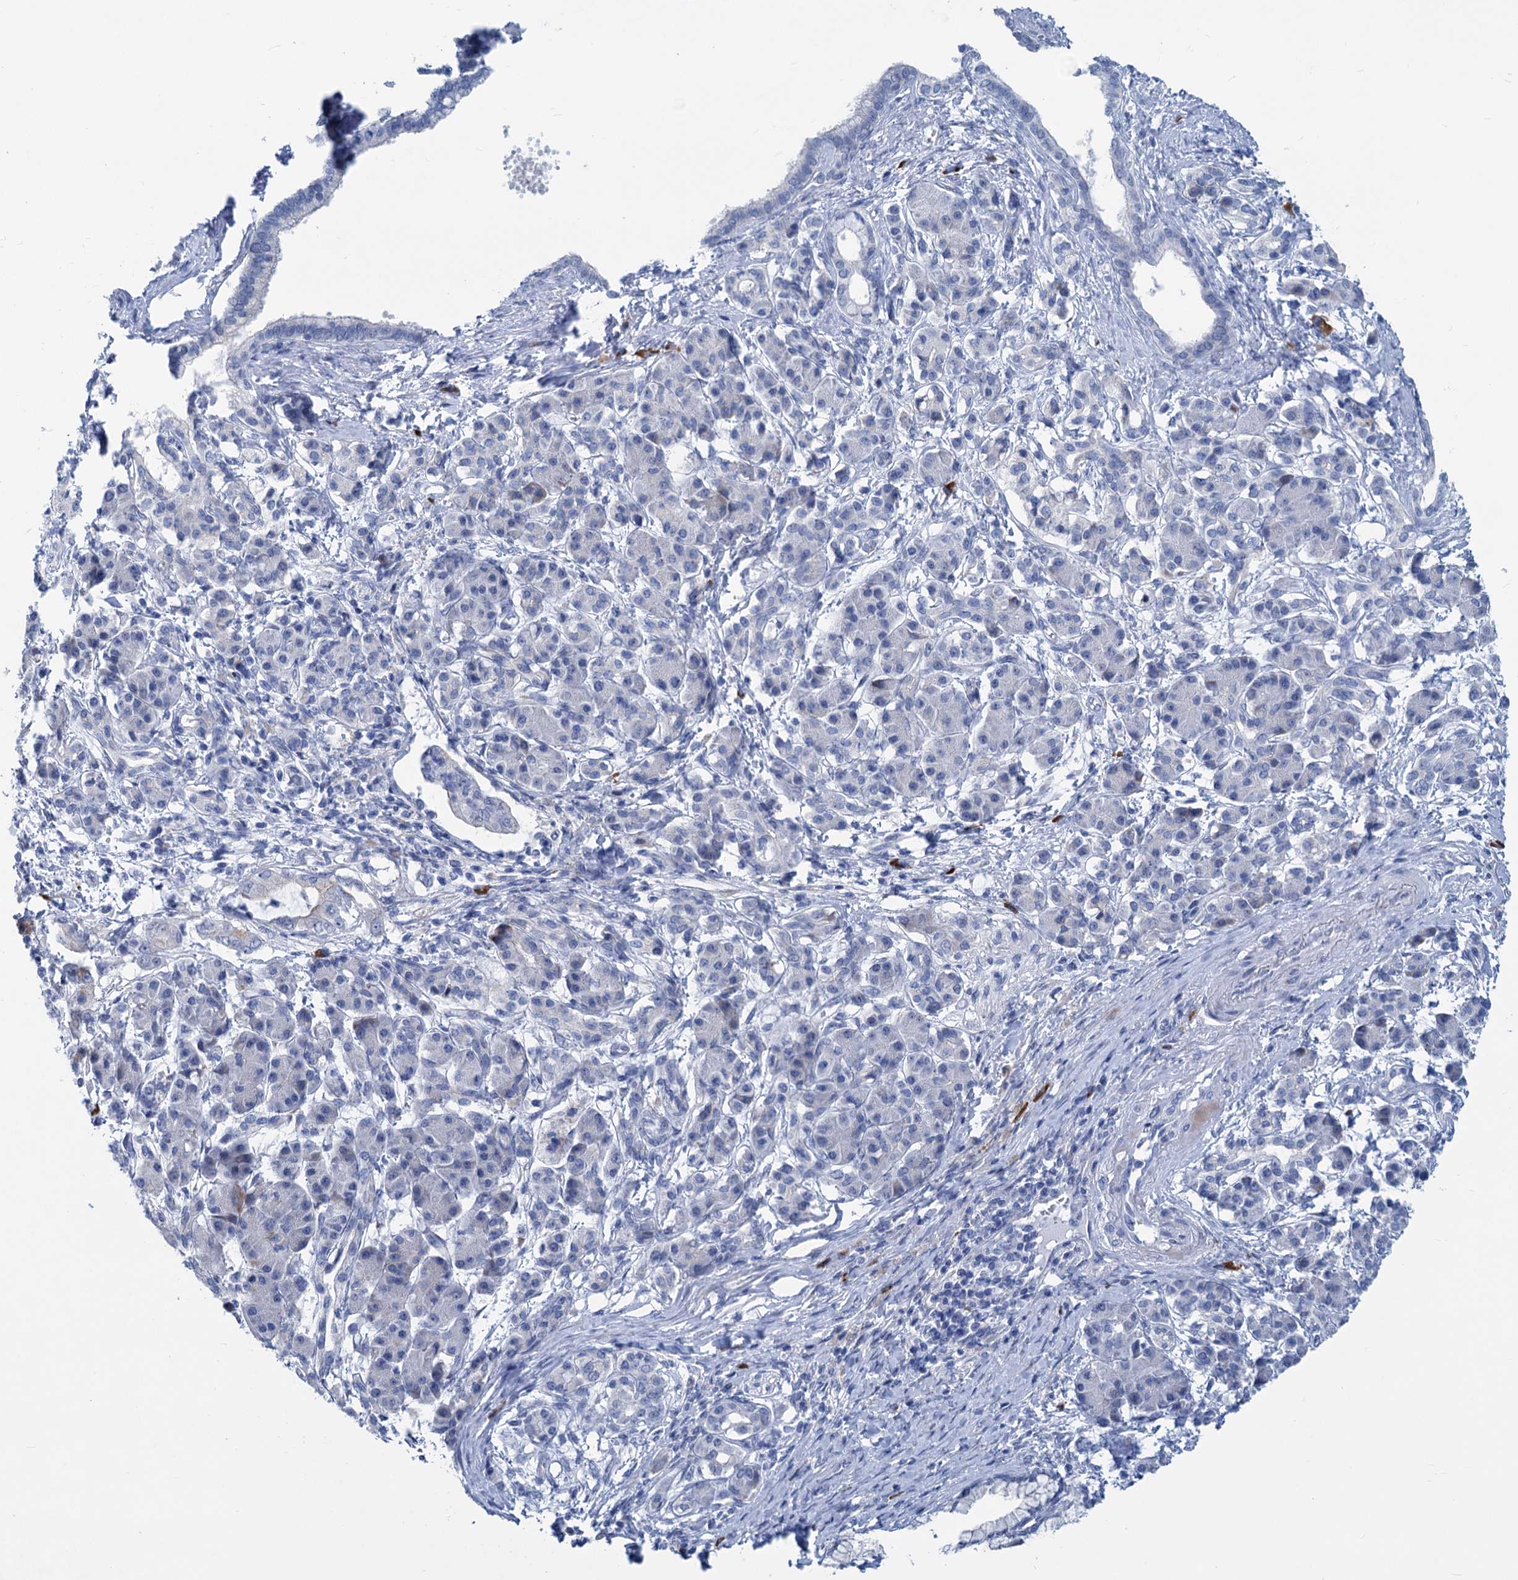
{"staining": {"intensity": "negative", "quantity": "none", "location": "none"}, "tissue": "pancreatic cancer", "cell_type": "Tumor cells", "image_type": "cancer", "snomed": [{"axis": "morphology", "description": "Adenocarcinoma, NOS"}, {"axis": "topography", "description": "Pancreas"}], "caption": "IHC photomicrograph of human adenocarcinoma (pancreatic) stained for a protein (brown), which demonstrates no positivity in tumor cells.", "gene": "NEU3", "patient": {"sex": "female", "age": 55}}